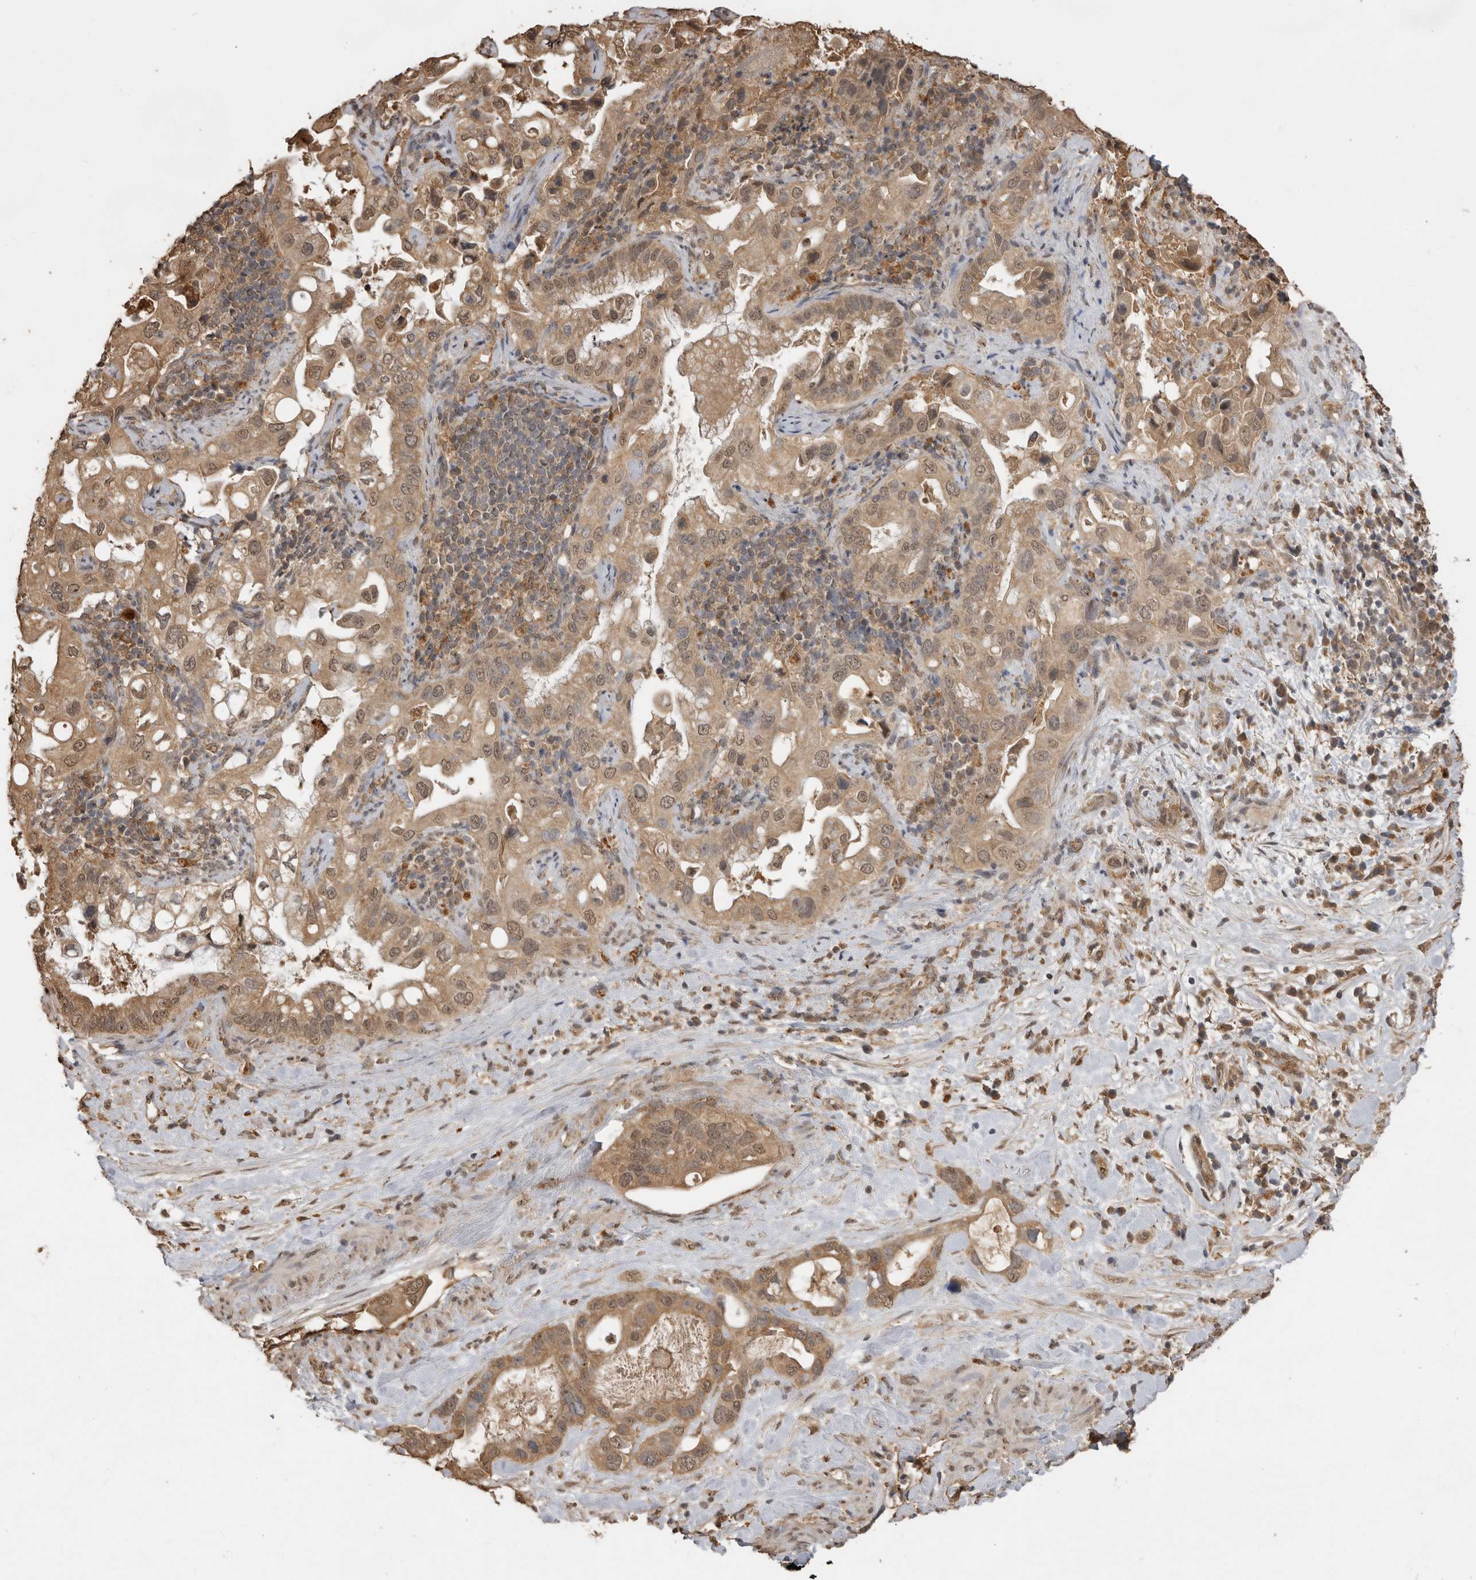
{"staining": {"intensity": "moderate", "quantity": ">75%", "location": "cytoplasmic/membranous,nuclear"}, "tissue": "pancreatic cancer", "cell_type": "Tumor cells", "image_type": "cancer", "snomed": [{"axis": "morphology", "description": "Inflammation, NOS"}, {"axis": "morphology", "description": "Adenocarcinoma, NOS"}, {"axis": "topography", "description": "Pancreas"}], "caption": "Tumor cells exhibit medium levels of moderate cytoplasmic/membranous and nuclear positivity in approximately >75% of cells in pancreatic cancer (adenocarcinoma).", "gene": "JAG2", "patient": {"sex": "female", "age": 56}}